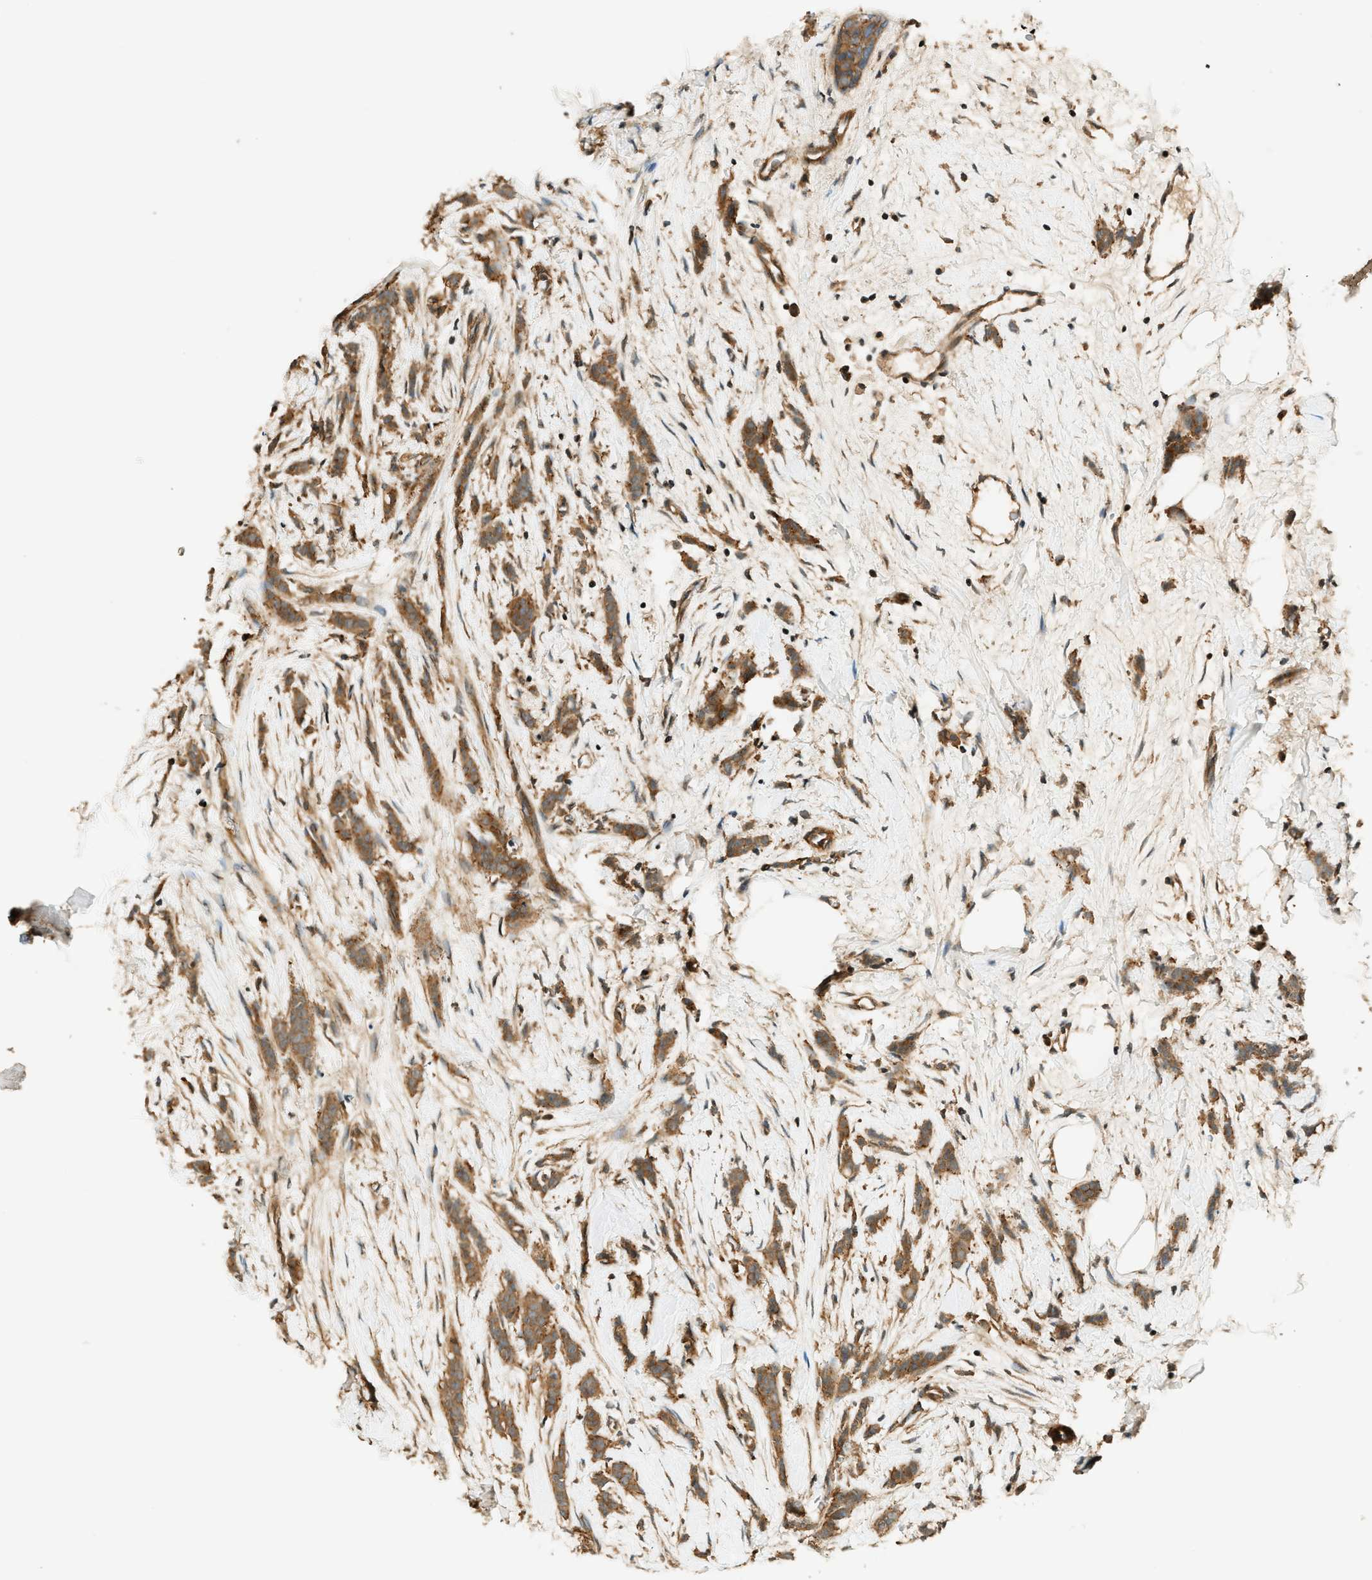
{"staining": {"intensity": "moderate", "quantity": ">75%", "location": "cytoplasmic/membranous"}, "tissue": "breast cancer", "cell_type": "Tumor cells", "image_type": "cancer", "snomed": [{"axis": "morphology", "description": "Lobular carcinoma, in situ"}, {"axis": "morphology", "description": "Lobular carcinoma"}, {"axis": "topography", "description": "Breast"}], "caption": "The image displays staining of lobular carcinoma in situ (breast), revealing moderate cytoplasmic/membranous protein staining (brown color) within tumor cells.", "gene": "ARHGEF11", "patient": {"sex": "female", "age": 41}}